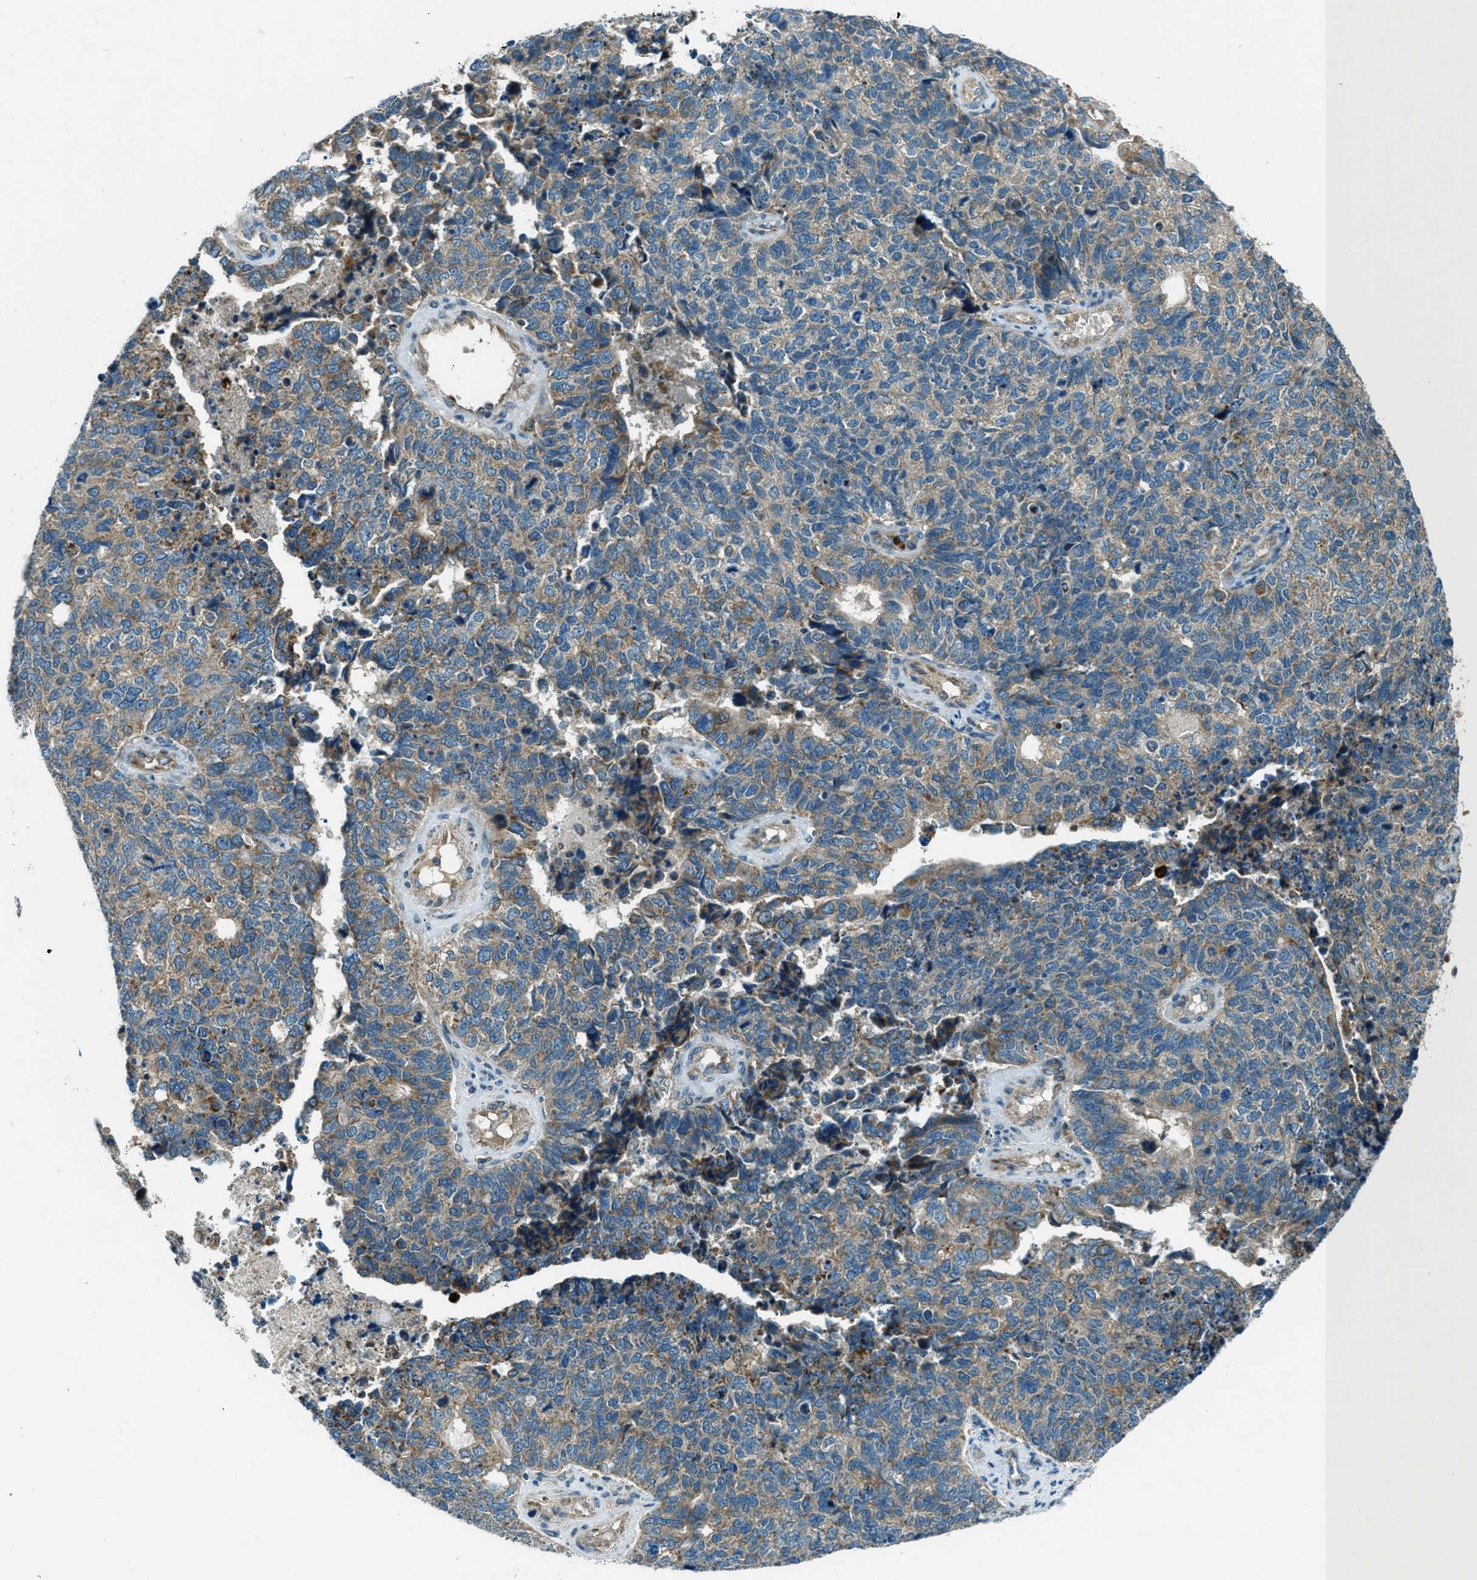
{"staining": {"intensity": "moderate", "quantity": "25%-75%", "location": "cytoplasmic/membranous"}, "tissue": "cervical cancer", "cell_type": "Tumor cells", "image_type": "cancer", "snomed": [{"axis": "morphology", "description": "Squamous cell carcinoma, NOS"}, {"axis": "topography", "description": "Cervix"}], "caption": "Protein staining of cervical cancer tissue exhibits moderate cytoplasmic/membranous expression in about 25%-75% of tumor cells.", "gene": "FAR1", "patient": {"sex": "female", "age": 63}}